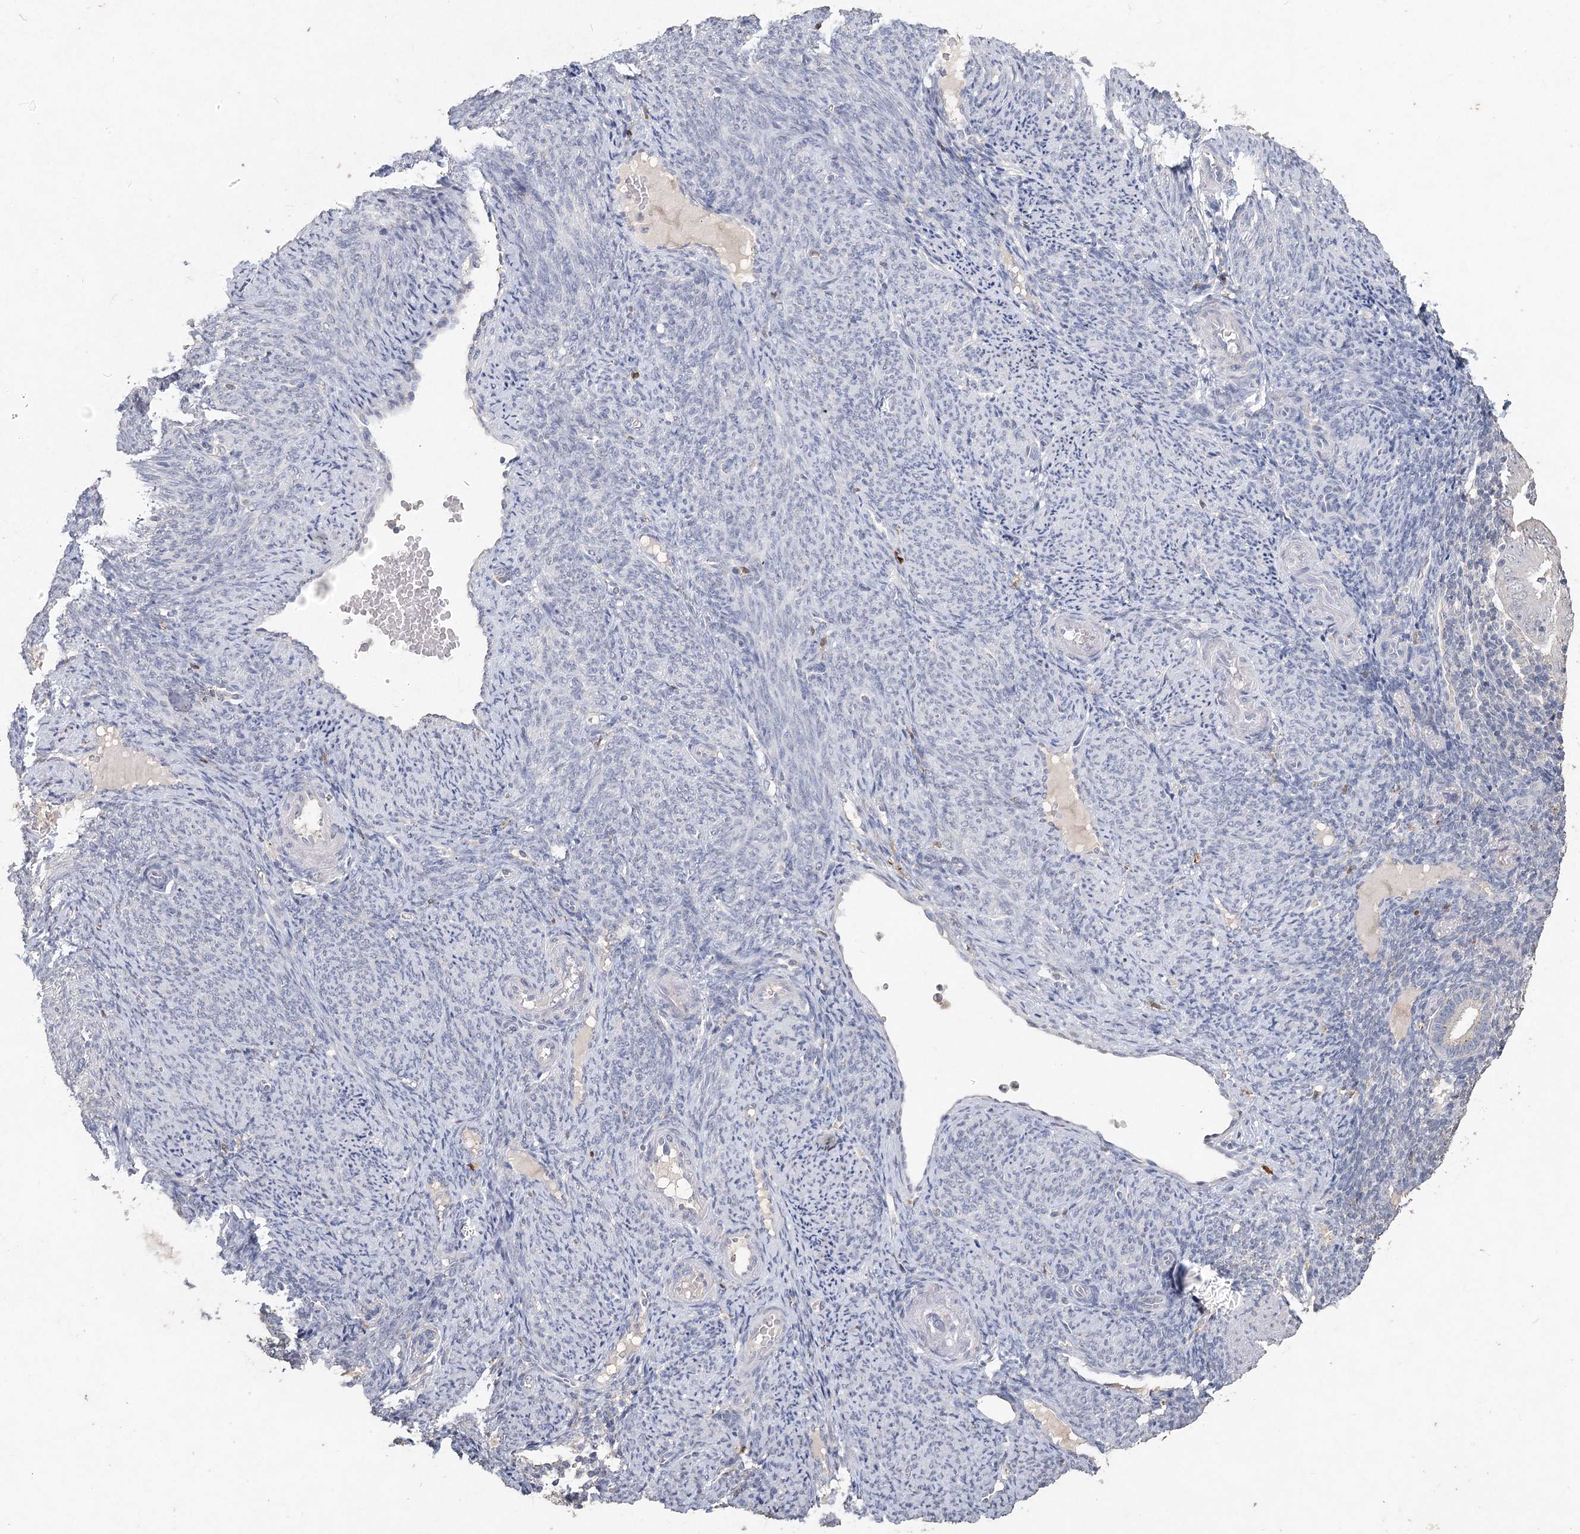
{"staining": {"intensity": "negative", "quantity": "none", "location": "none"}, "tissue": "endometrial cancer", "cell_type": "Tumor cells", "image_type": "cancer", "snomed": [{"axis": "morphology", "description": "Adenocarcinoma, NOS"}, {"axis": "topography", "description": "Endometrium"}], "caption": "Endometrial cancer was stained to show a protein in brown. There is no significant positivity in tumor cells.", "gene": "ARSI", "patient": {"sex": "female", "age": 58}}